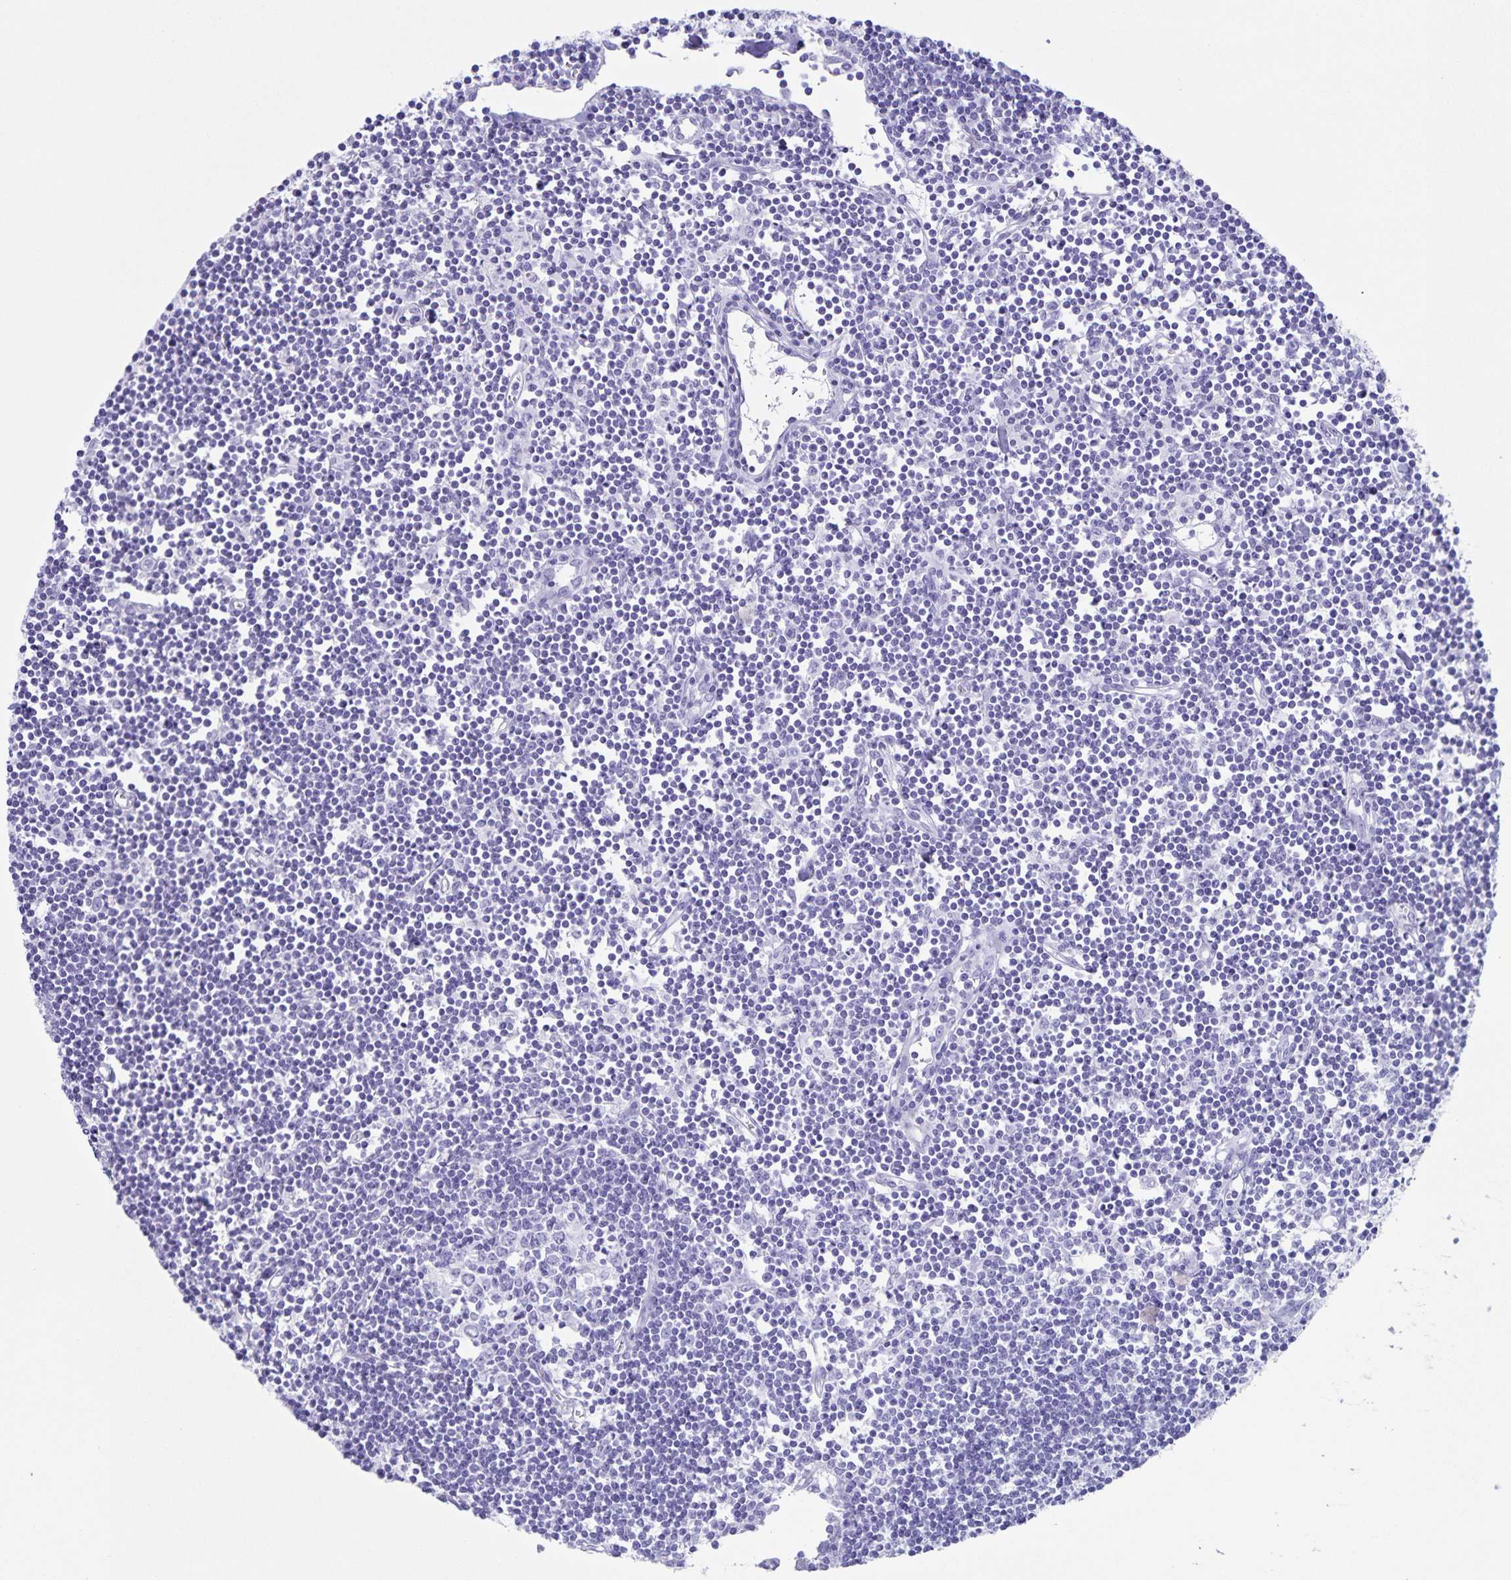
{"staining": {"intensity": "negative", "quantity": "none", "location": "none"}, "tissue": "lymph node", "cell_type": "Germinal center cells", "image_type": "normal", "snomed": [{"axis": "morphology", "description": "Normal tissue, NOS"}, {"axis": "topography", "description": "Lymph node"}], "caption": "Immunohistochemistry (IHC) photomicrograph of normal lymph node: human lymph node stained with DAB demonstrates no significant protein expression in germinal center cells. (DAB (3,3'-diaminobenzidine) IHC with hematoxylin counter stain).", "gene": "AQP4", "patient": {"sex": "female", "age": 65}}